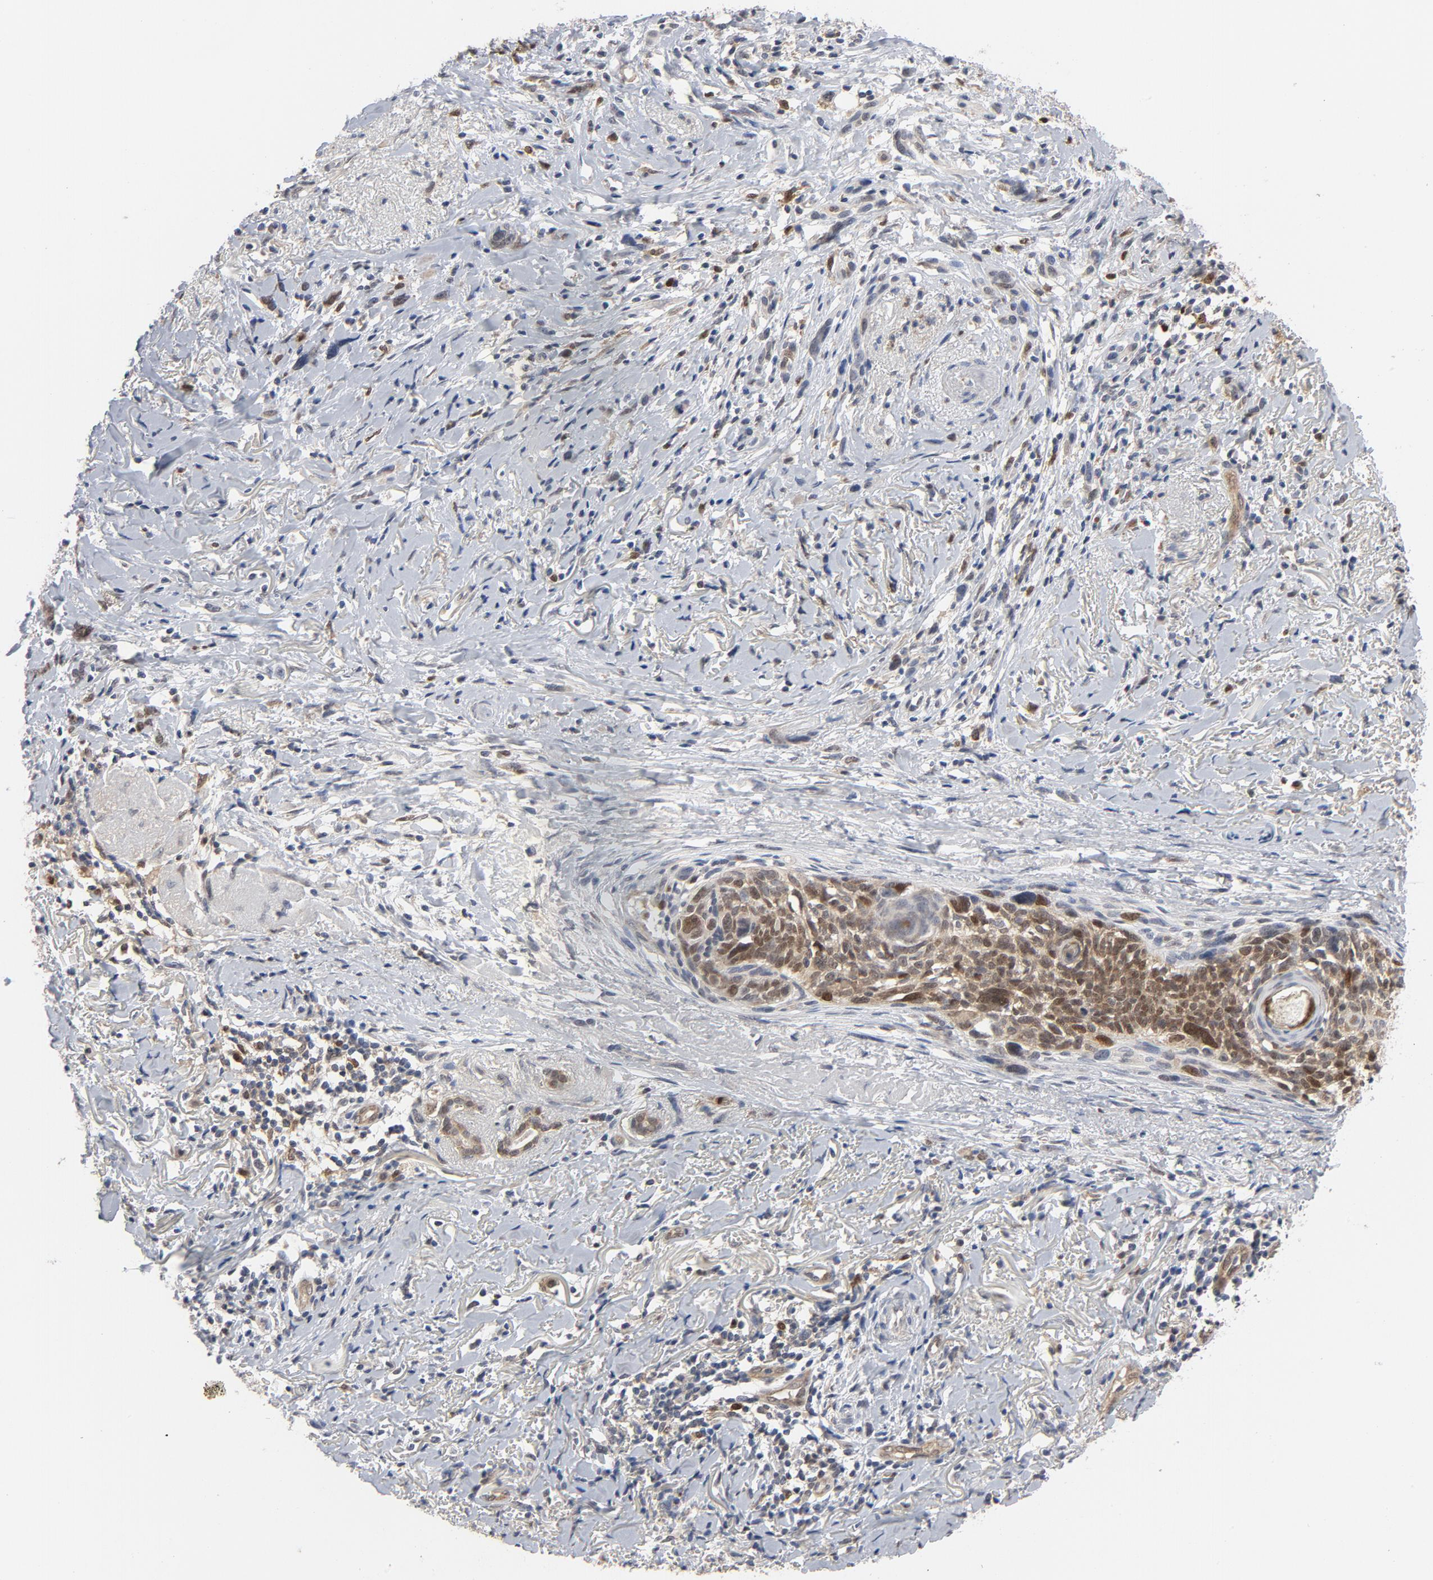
{"staining": {"intensity": "moderate", "quantity": ">75%", "location": "cytoplasmic/membranous,nuclear"}, "tissue": "melanoma", "cell_type": "Tumor cells", "image_type": "cancer", "snomed": [{"axis": "morphology", "description": "Malignant melanoma, NOS"}, {"axis": "topography", "description": "Skin"}], "caption": "Human malignant melanoma stained with a protein marker exhibits moderate staining in tumor cells.", "gene": "PRDX1", "patient": {"sex": "male", "age": 91}}